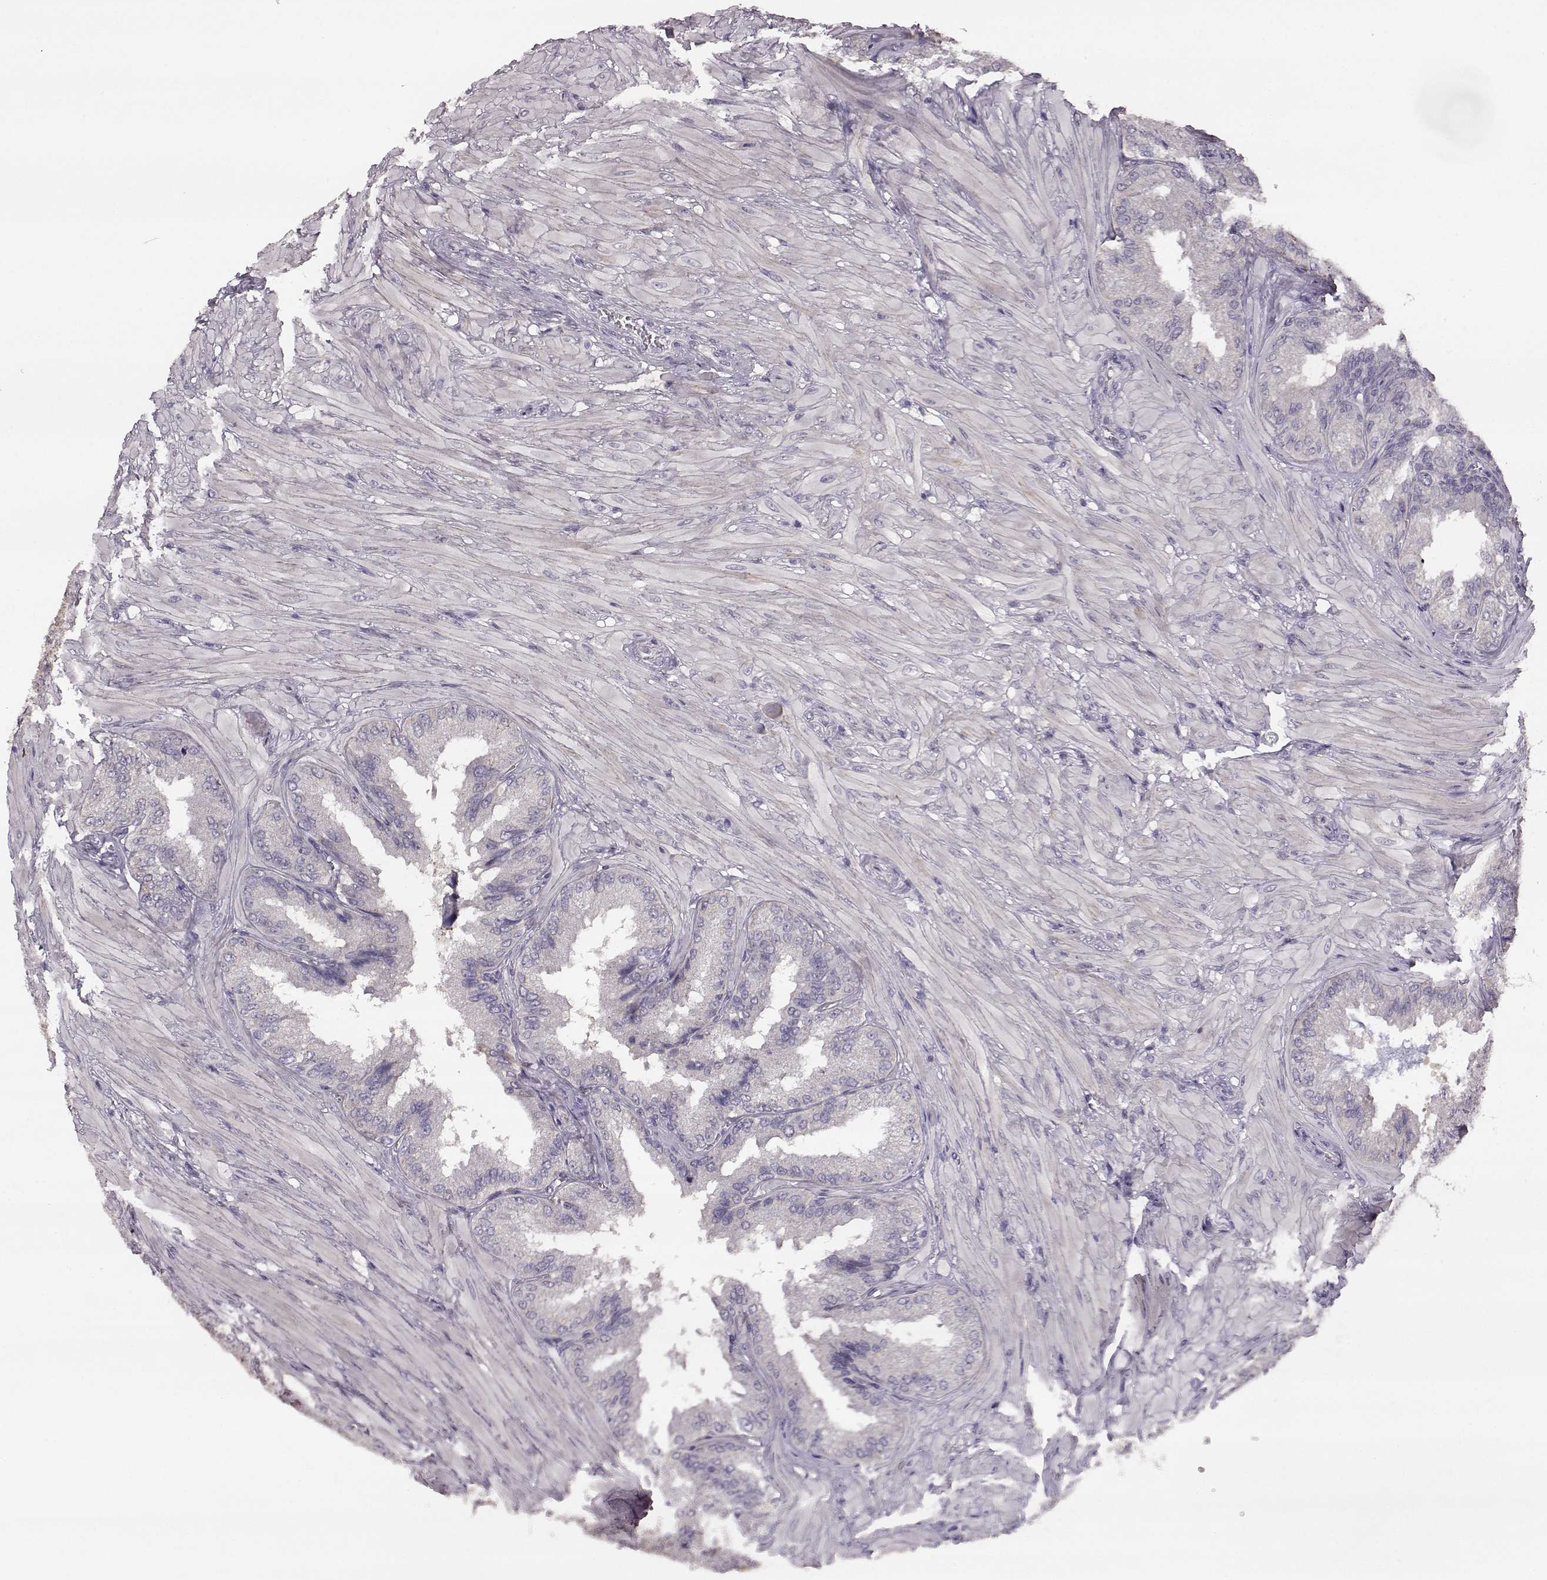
{"staining": {"intensity": "negative", "quantity": "none", "location": "none"}, "tissue": "seminal vesicle", "cell_type": "Glandular cells", "image_type": "normal", "snomed": [{"axis": "morphology", "description": "Normal tissue, NOS"}, {"axis": "topography", "description": "Seminal veicle"}], "caption": "Glandular cells show no significant protein positivity in benign seminal vesicle.", "gene": "YJEFN3", "patient": {"sex": "male", "age": 37}}